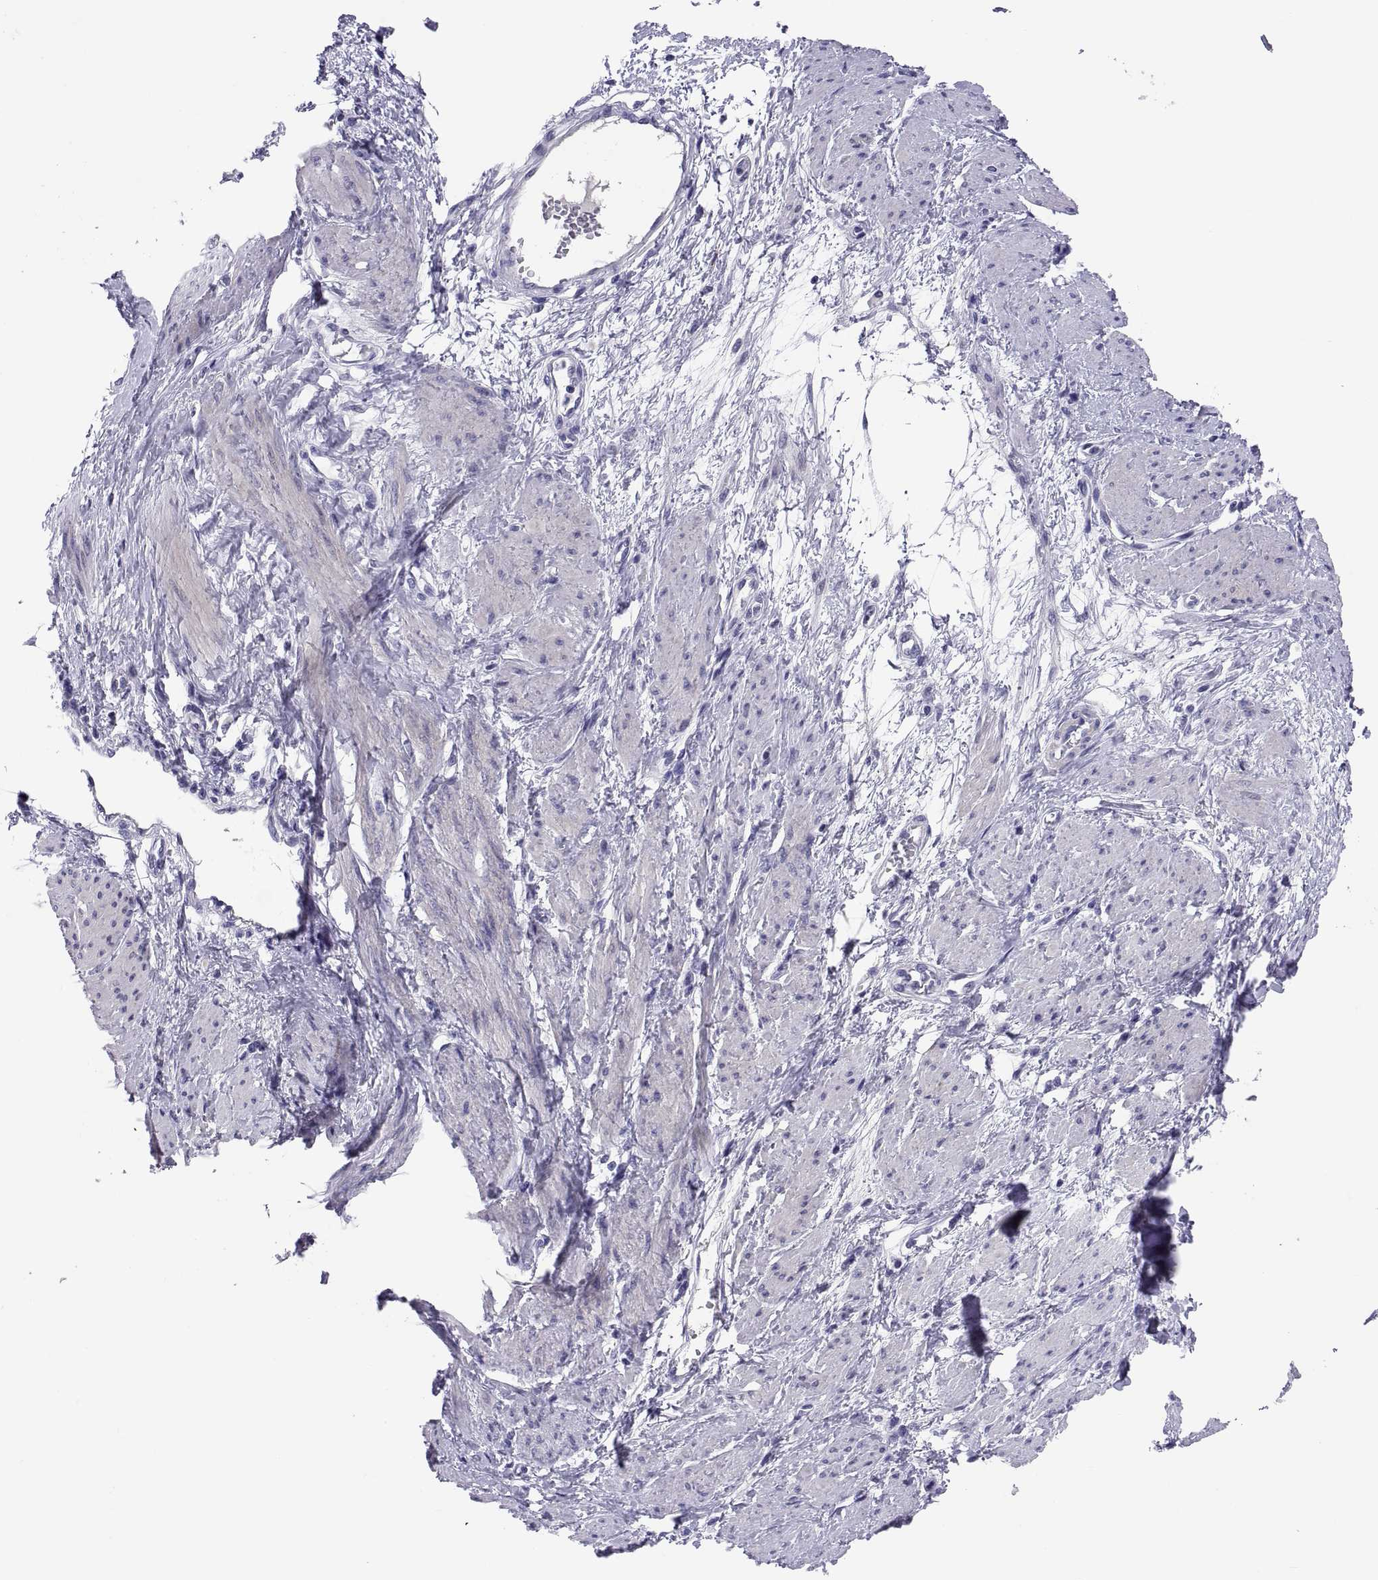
{"staining": {"intensity": "moderate", "quantity": "<25%", "location": "cytoplasmic/membranous"}, "tissue": "smooth muscle", "cell_type": "Smooth muscle cells", "image_type": "normal", "snomed": [{"axis": "morphology", "description": "Normal tissue, NOS"}, {"axis": "topography", "description": "Smooth muscle"}, {"axis": "topography", "description": "Uterus"}], "caption": "Immunohistochemical staining of benign human smooth muscle displays <25% levels of moderate cytoplasmic/membranous protein staining in about <25% of smooth muscle cells. Using DAB (brown) and hematoxylin (blue) stains, captured at high magnification using brightfield microscopy.", "gene": "CHCT1", "patient": {"sex": "female", "age": 39}}